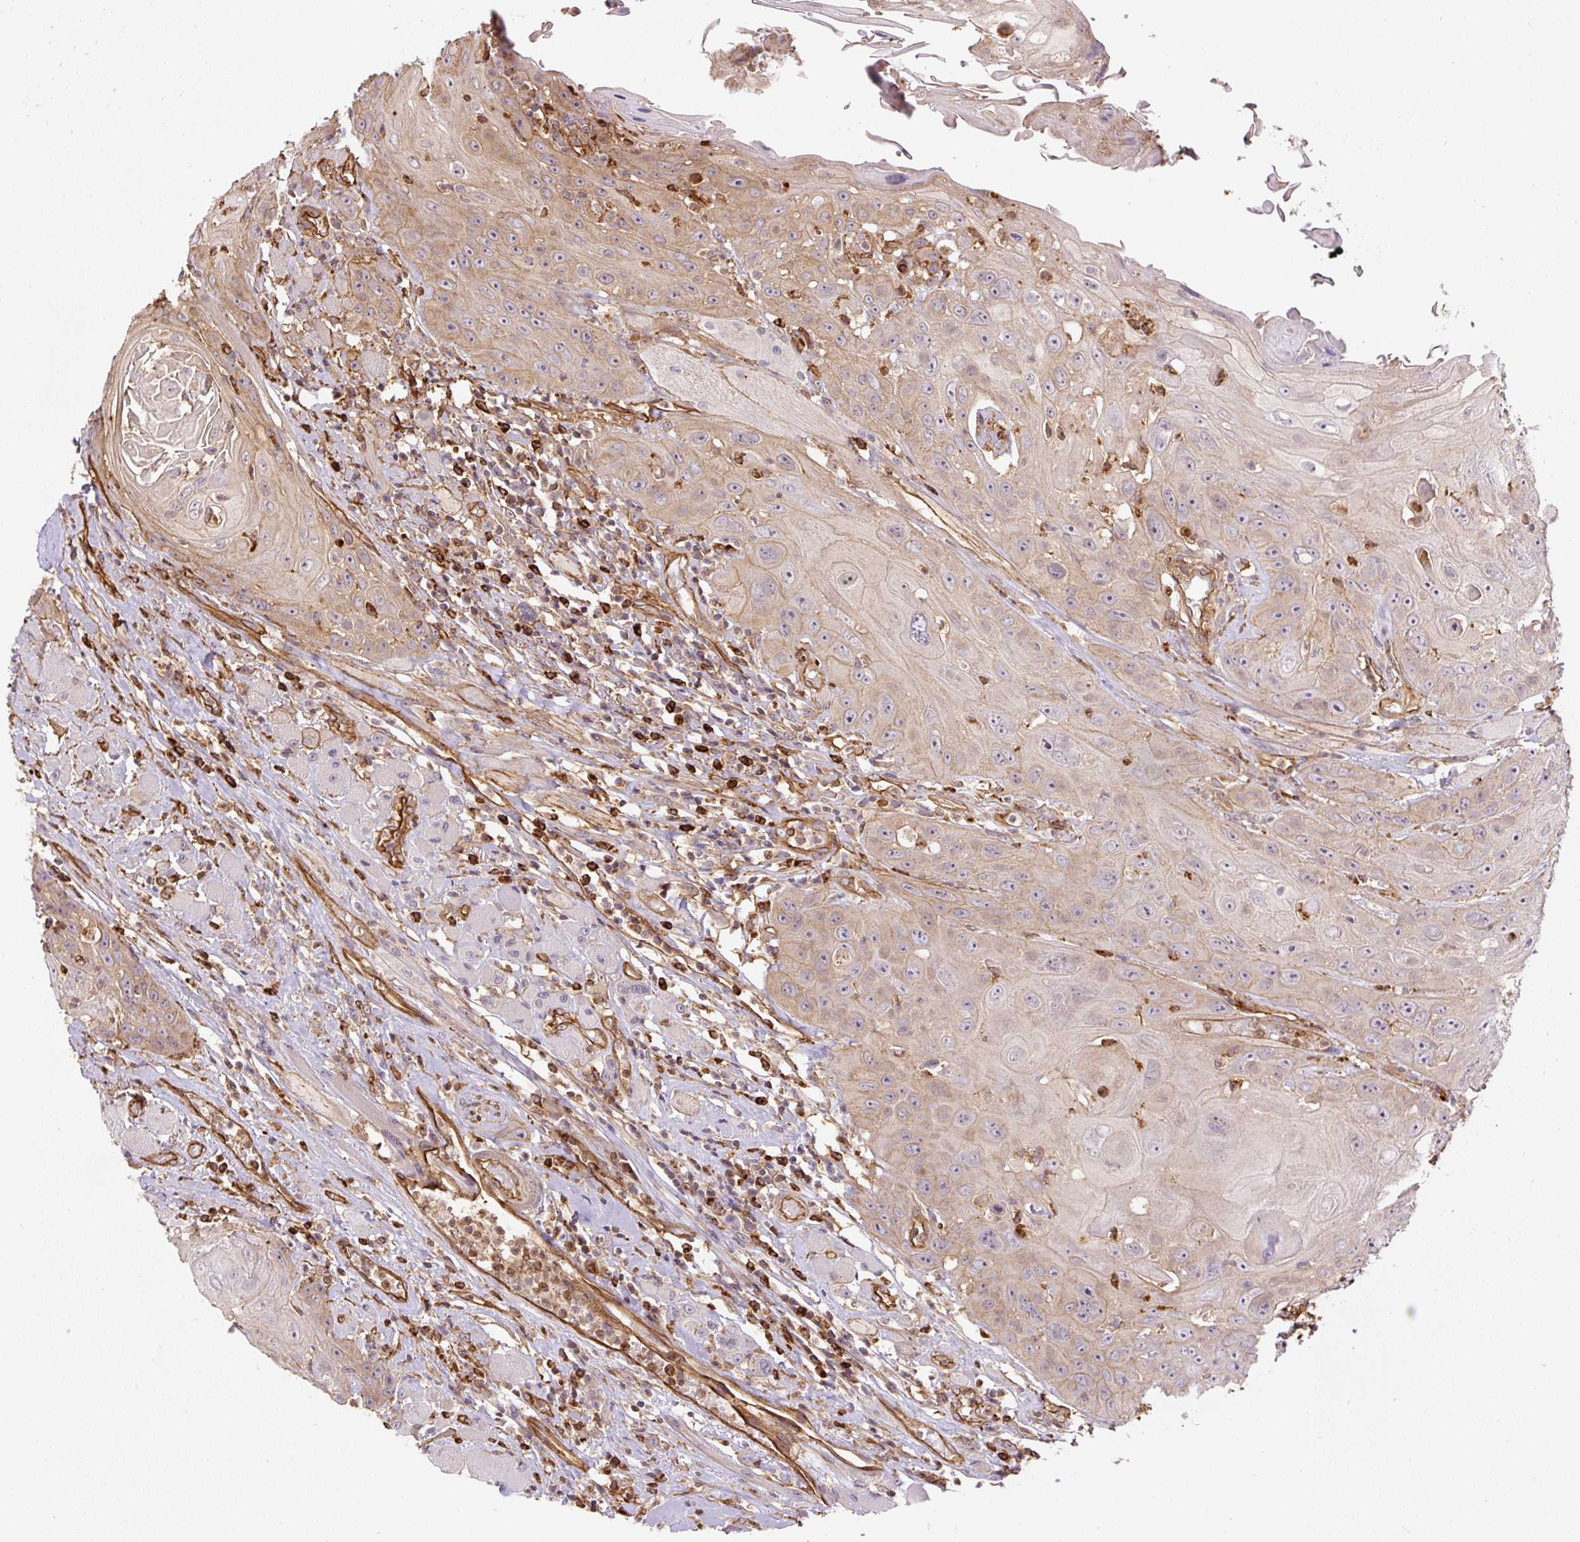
{"staining": {"intensity": "moderate", "quantity": ">75%", "location": "cytoplasmic/membranous"}, "tissue": "head and neck cancer", "cell_type": "Tumor cells", "image_type": "cancer", "snomed": [{"axis": "morphology", "description": "Squamous cell carcinoma, NOS"}, {"axis": "topography", "description": "Head-Neck"}], "caption": "Immunohistochemistry (IHC) staining of head and neck squamous cell carcinoma, which demonstrates medium levels of moderate cytoplasmic/membranous staining in about >75% of tumor cells indicating moderate cytoplasmic/membranous protein positivity. The staining was performed using DAB (3,3'-diaminobenzidine) (brown) for protein detection and nuclei were counterstained in hematoxylin (blue).", "gene": "B3GALT5", "patient": {"sex": "female", "age": 59}}